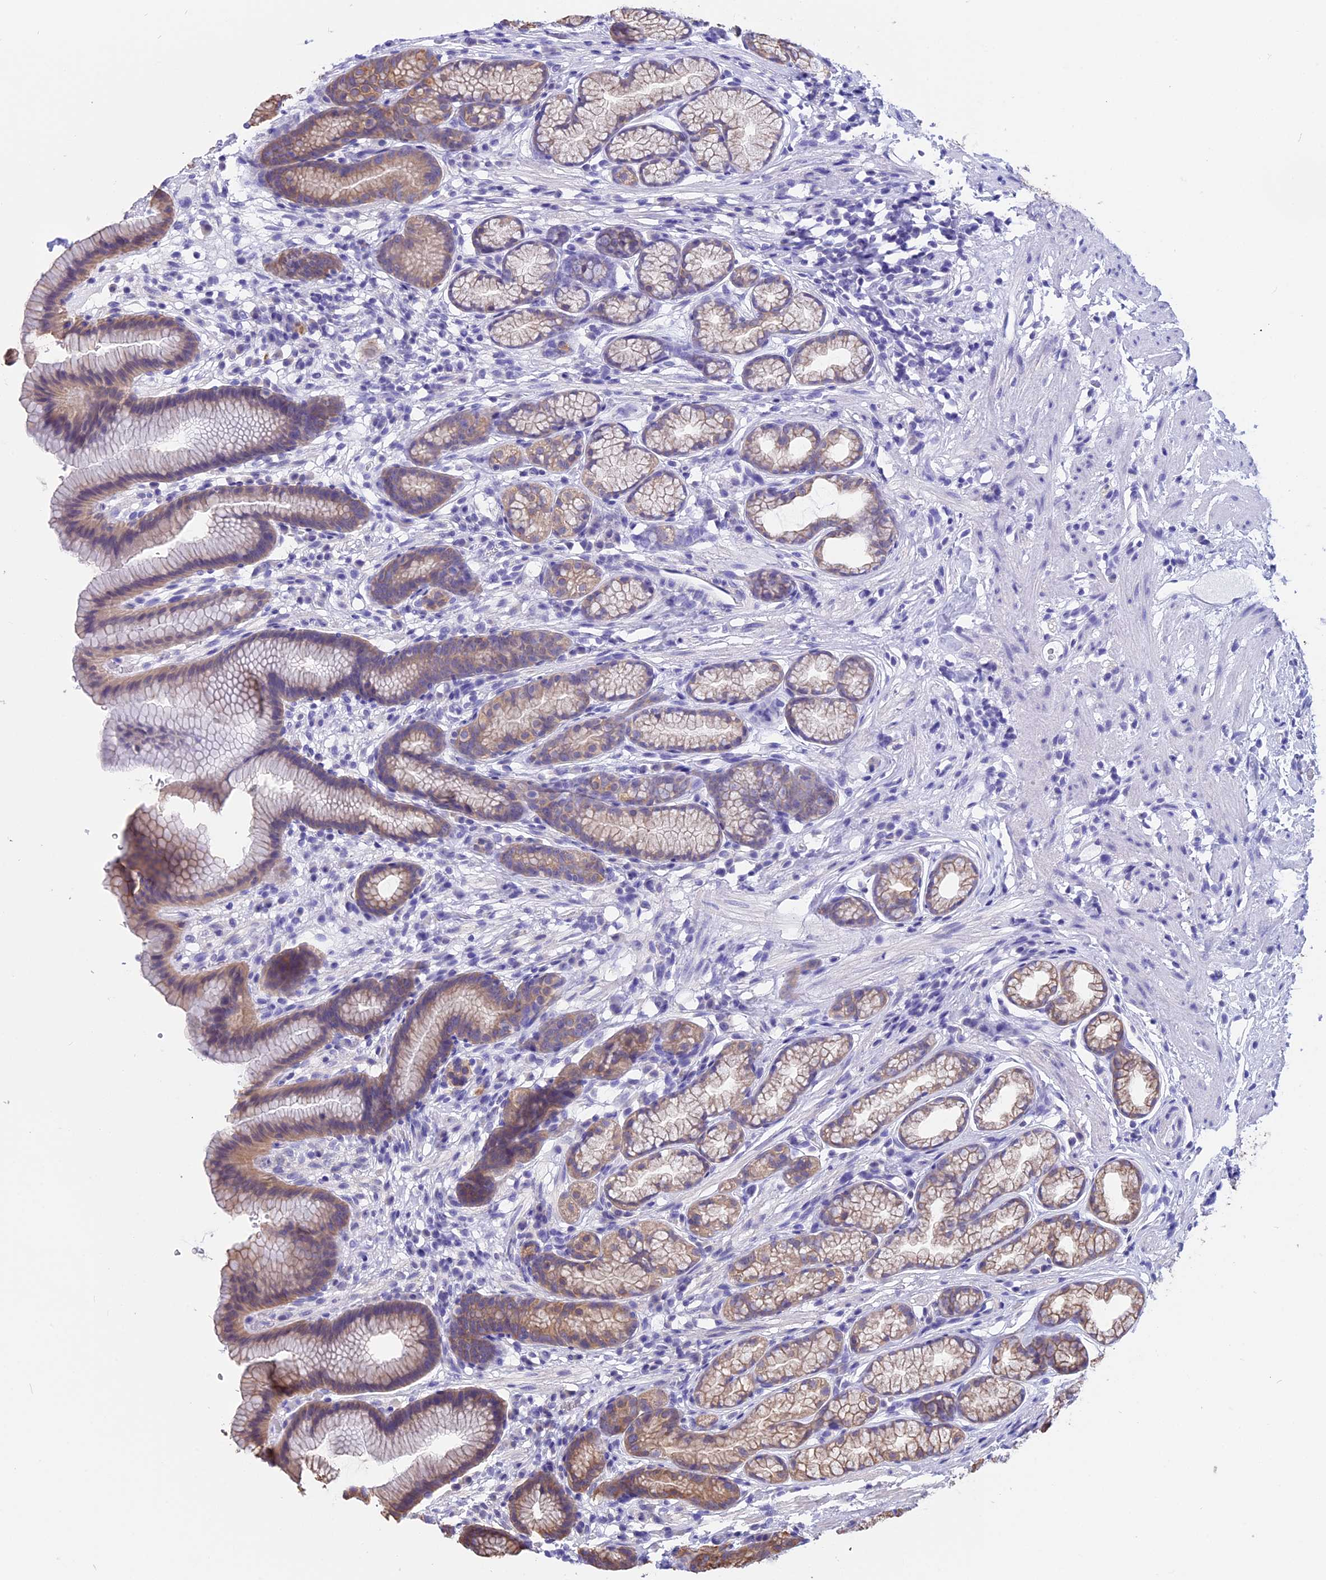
{"staining": {"intensity": "moderate", "quantity": "25%-75%", "location": "cytoplasmic/membranous"}, "tissue": "stomach", "cell_type": "Glandular cells", "image_type": "normal", "snomed": [{"axis": "morphology", "description": "Normal tissue, NOS"}, {"axis": "topography", "description": "Stomach"}], "caption": "Stomach was stained to show a protein in brown. There is medium levels of moderate cytoplasmic/membranous expression in about 25%-75% of glandular cells. (DAB (3,3'-diaminobenzidine) IHC, brown staining for protein, blue staining for nuclei).", "gene": "STUB1", "patient": {"sex": "male", "age": 42}}